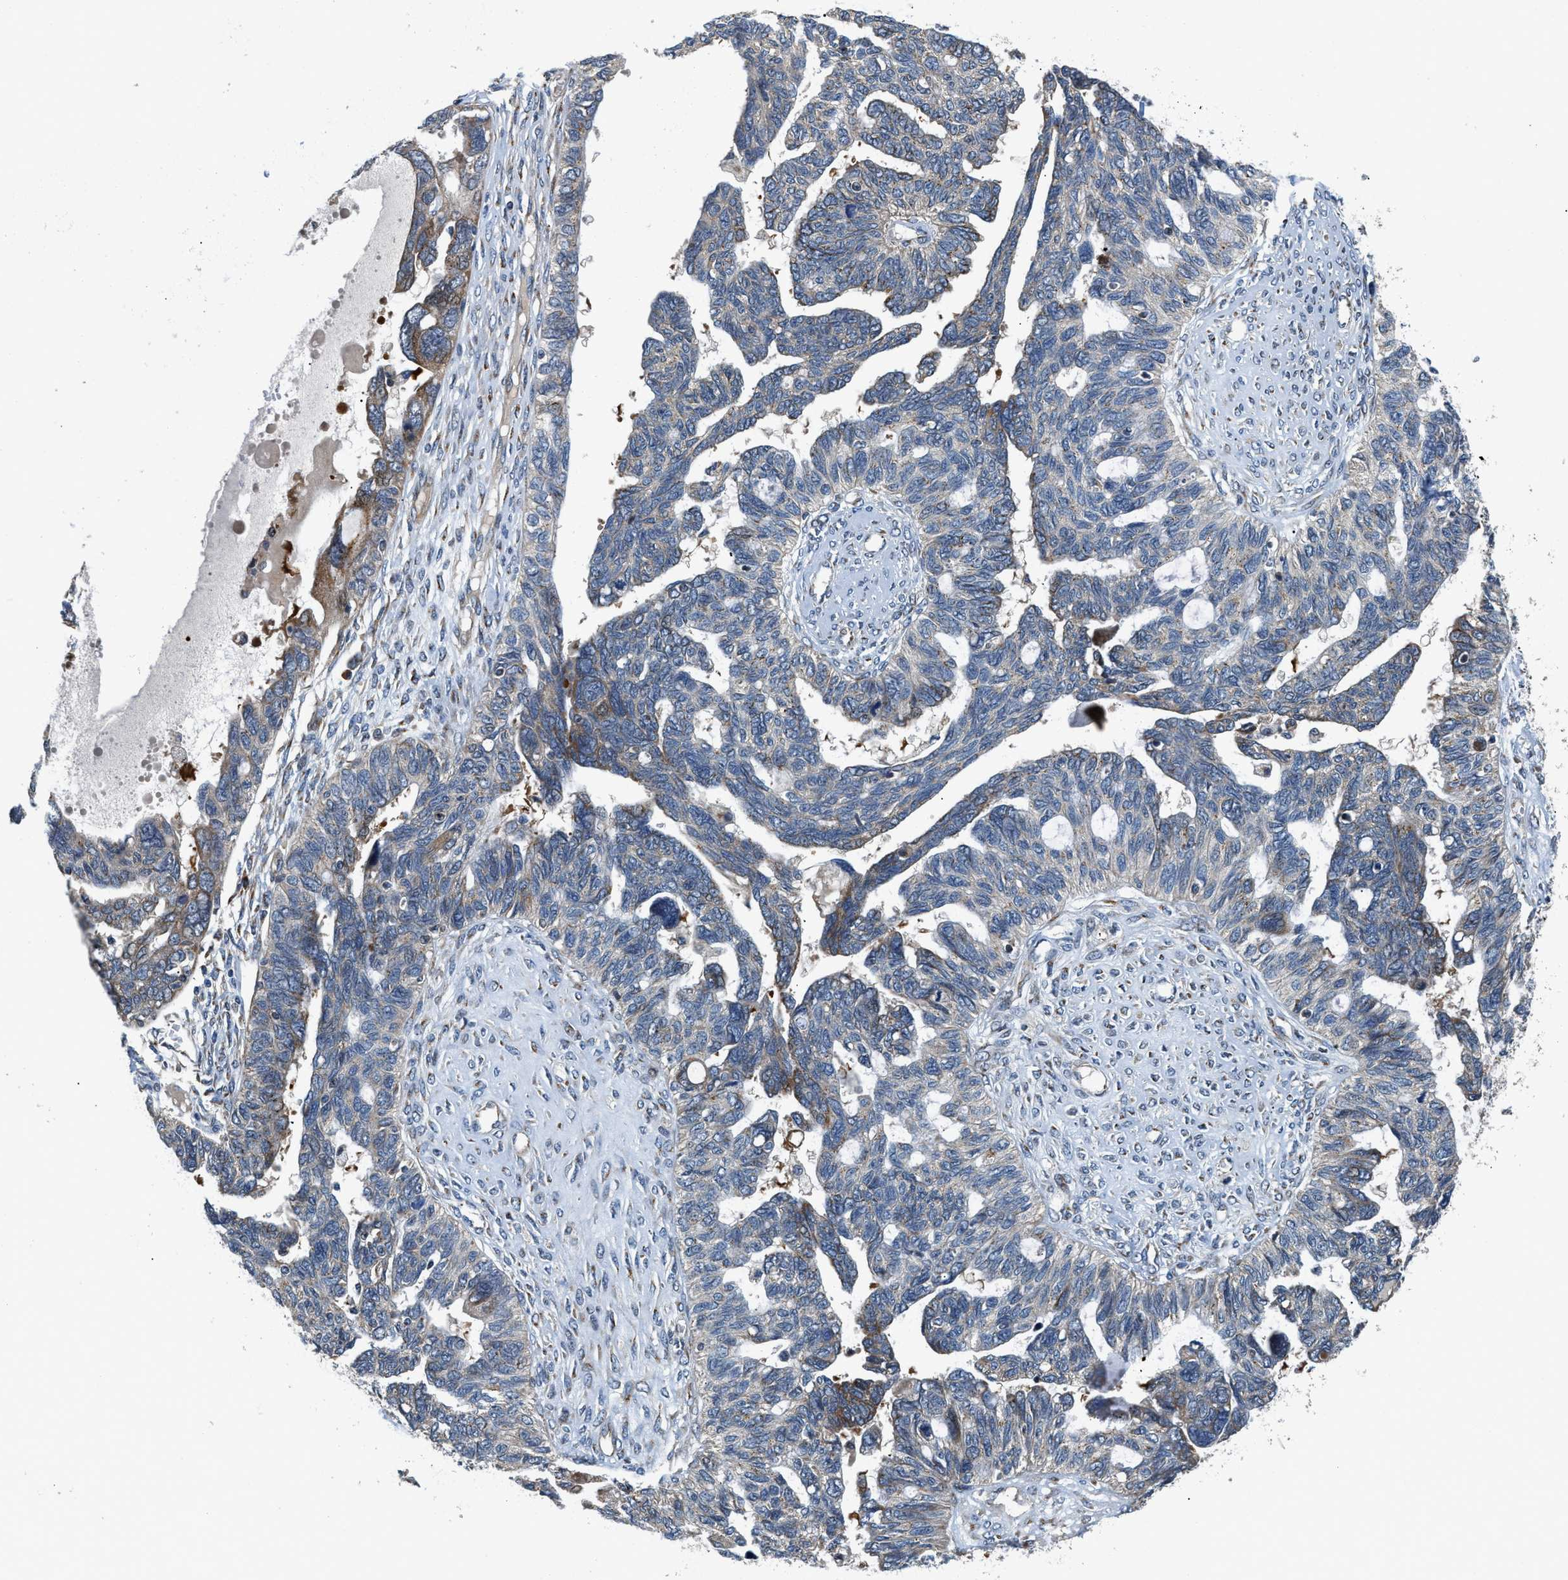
{"staining": {"intensity": "weak", "quantity": "<25%", "location": "cytoplasmic/membranous"}, "tissue": "ovarian cancer", "cell_type": "Tumor cells", "image_type": "cancer", "snomed": [{"axis": "morphology", "description": "Cystadenocarcinoma, serous, NOS"}, {"axis": "topography", "description": "Ovary"}], "caption": "An immunohistochemistry (IHC) image of ovarian serous cystadenocarcinoma is shown. There is no staining in tumor cells of ovarian serous cystadenocarcinoma.", "gene": "FUT8", "patient": {"sex": "female", "age": 79}}